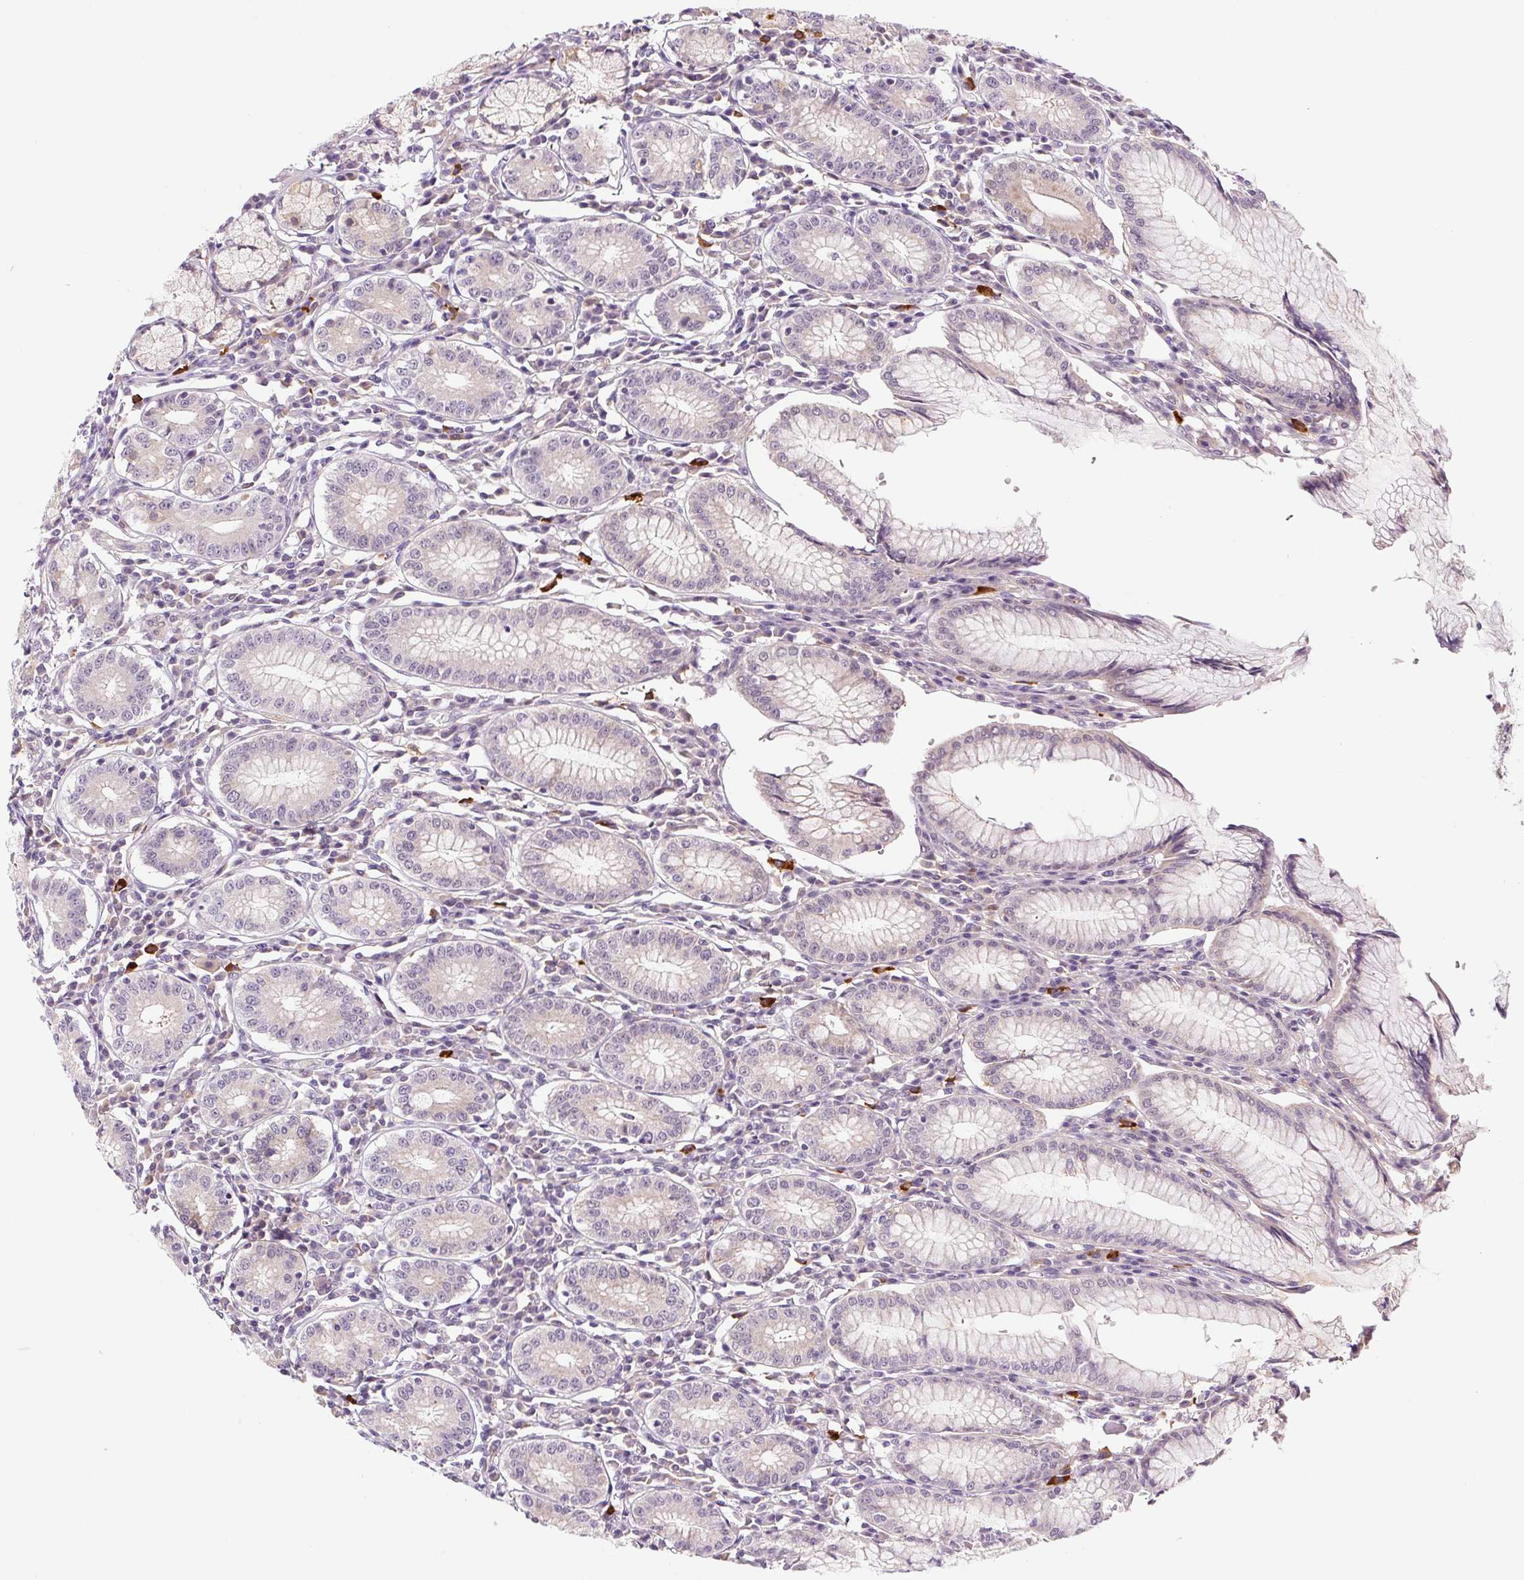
{"staining": {"intensity": "moderate", "quantity": "25%-75%", "location": "cytoplasmic/membranous"}, "tissue": "stomach", "cell_type": "Glandular cells", "image_type": "normal", "snomed": [{"axis": "morphology", "description": "Normal tissue, NOS"}, {"axis": "topography", "description": "Stomach"}], "caption": "Immunohistochemistry of benign stomach reveals medium levels of moderate cytoplasmic/membranous staining in approximately 25%-75% of glandular cells.", "gene": "PRKAA2", "patient": {"sex": "male", "age": 55}}